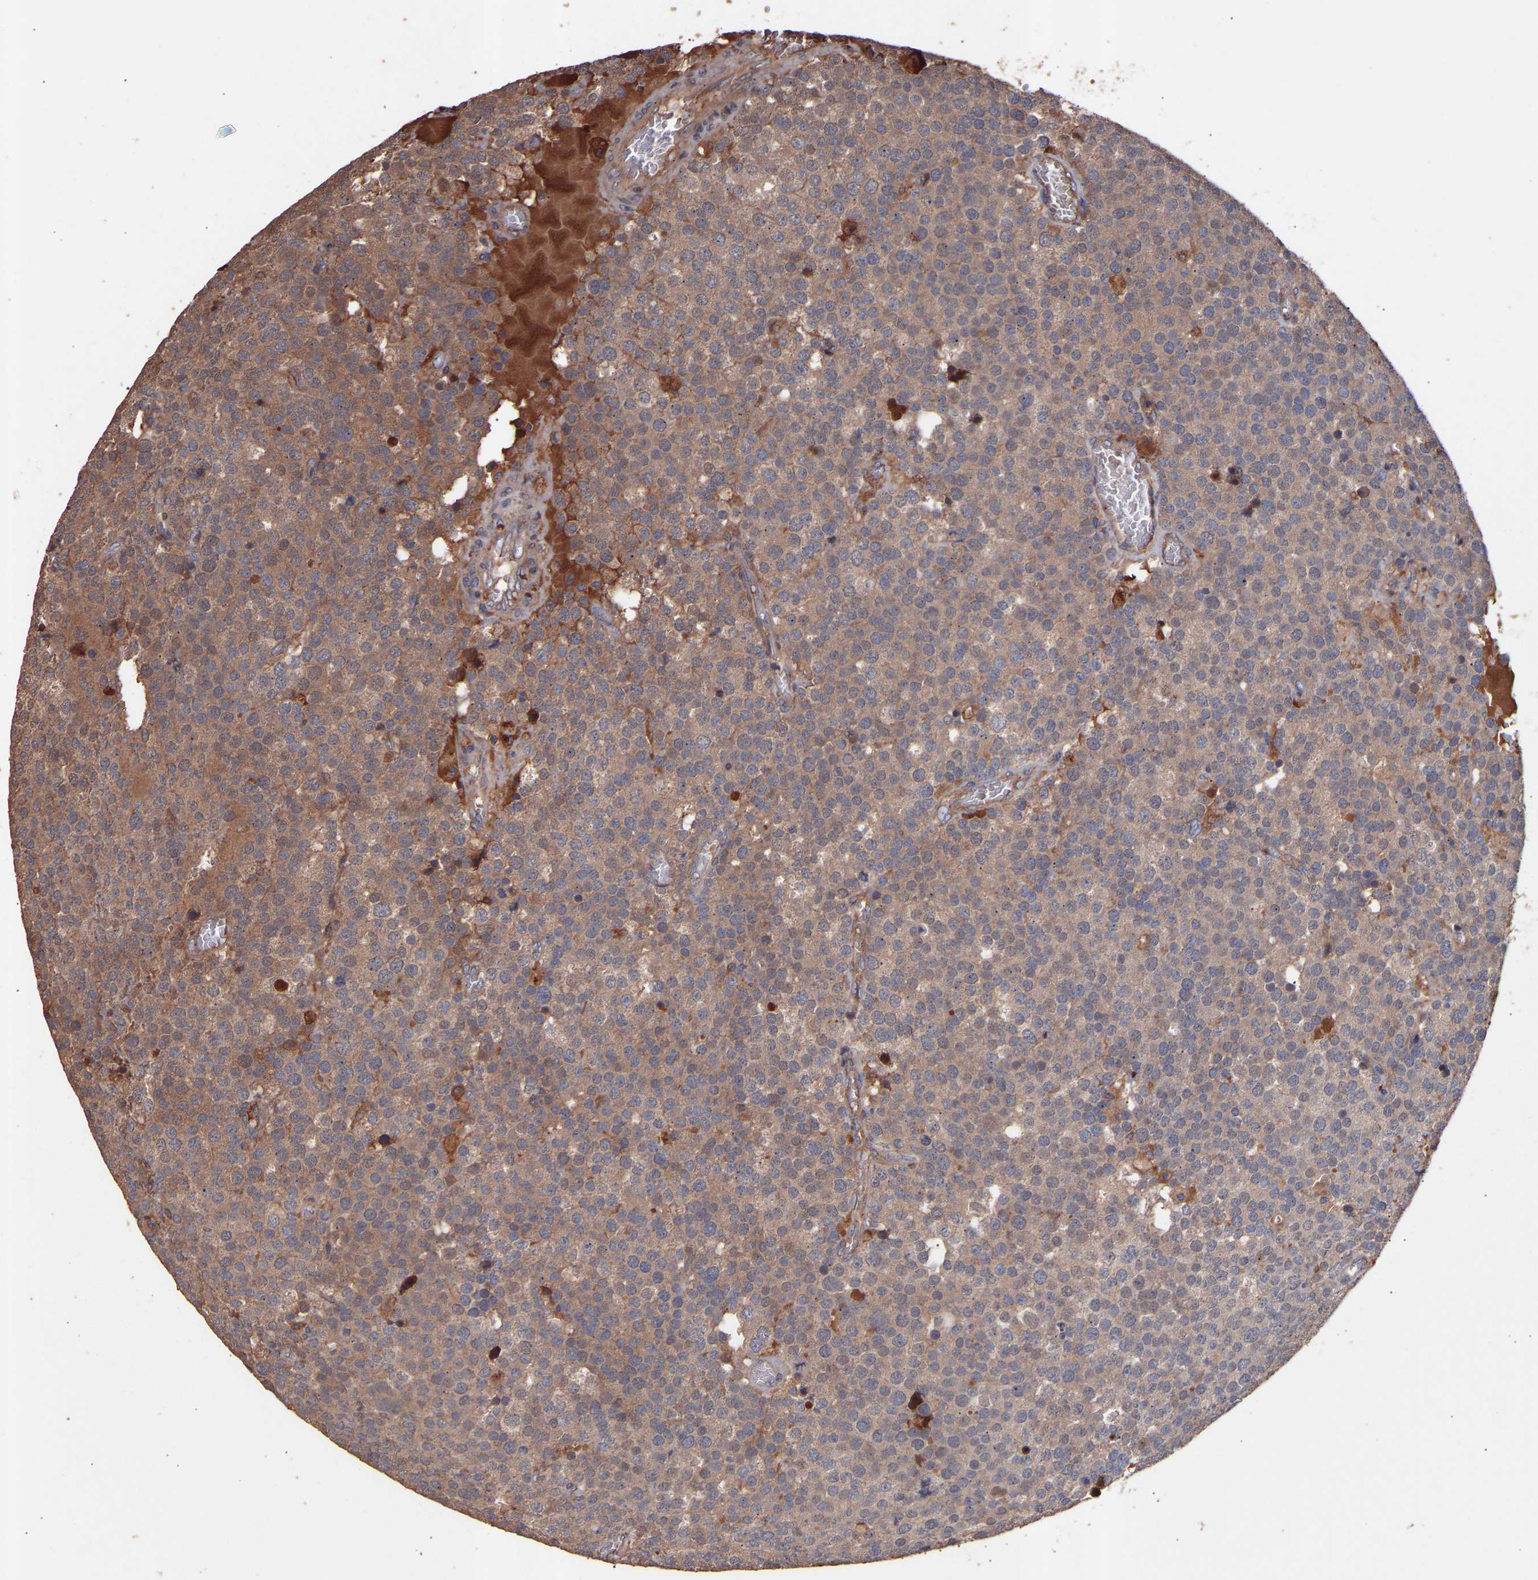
{"staining": {"intensity": "moderate", "quantity": ">75%", "location": "cytoplasmic/membranous"}, "tissue": "testis cancer", "cell_type": "Tumor cells", "image_type": "cancer", "snomed": [{"axis": "morphology", "description": "Normal tissue, NOS"}, {"axis": "morphology", "description": "Seminoma, NOS"}, {"axis": "topography", "description": "Testis"}], "caption": "Seminoma (testis) stained with a protein marker displays moderate staining in tumor cells.", "gene": "TMEM268", "patient": {"sex": "male", "age": 71}}